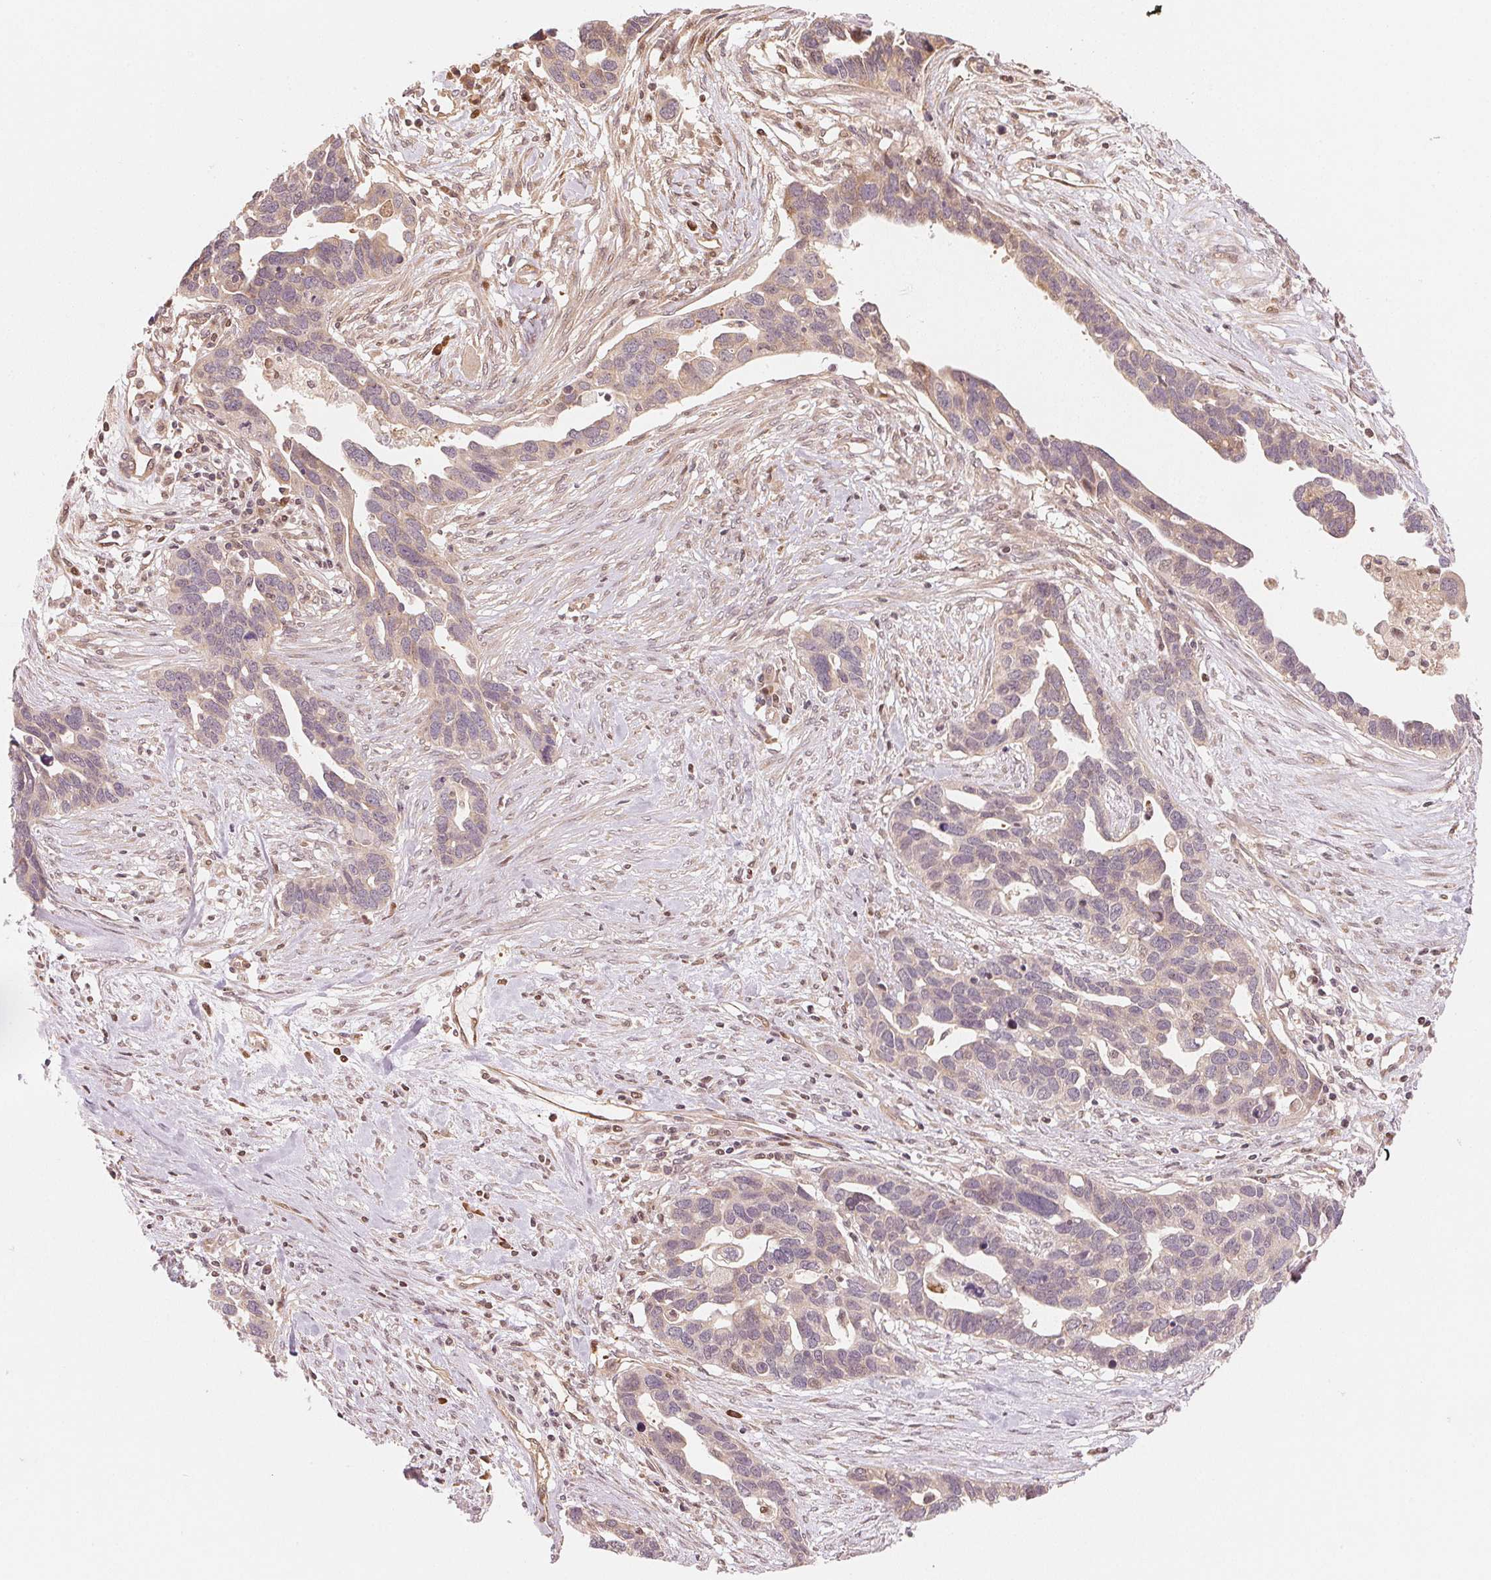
{"staining": {"intensity": "weak", "quantity": "25%-75%", "location": "cytoplasmic/membranous"}, "tissue": "ovarian cancer", "cell_type": "Tumor cells", "image_type": "cancer", "snomed": [{"axis": "morphology", "description": "Cystadenocarcinoma, serous, NOS"}, {"axis": "topography", "description": "Ovary"}], "caption": "This histopathology image shows ovarian serous cystadenocarcinoma stained with IHC to label a protein in brown. The cytoplasmic/membranous of tumor cells show weak positivity for the protein. Nuclei are counter-stained blue.", "gene": "PRKN", "patient": {"sex": "female", "age": 54}}